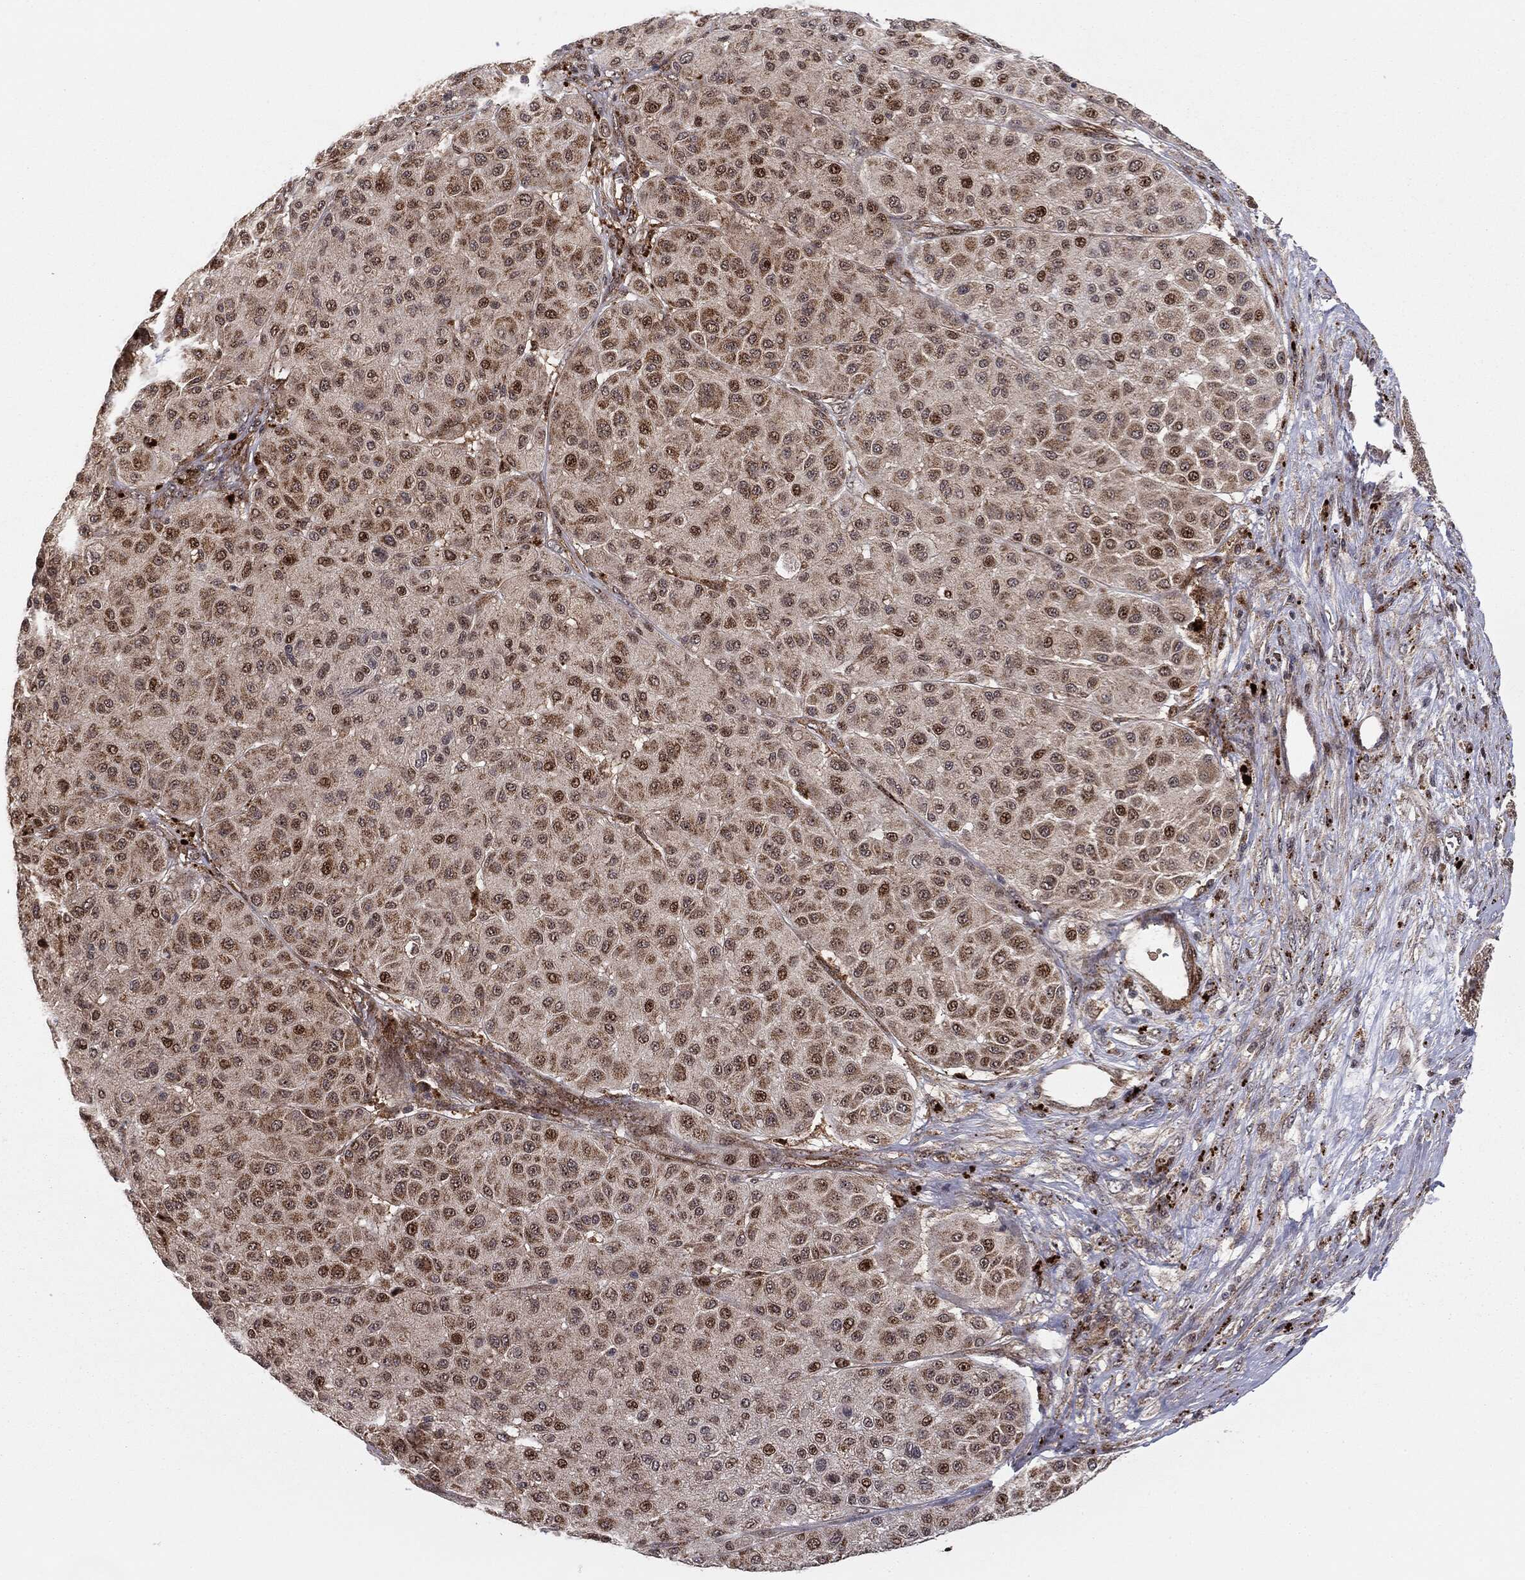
{"staining": {"intensity": "strong", "quantity": ">75%", "location": "cytoplasmic/membranous"}, "tissue": "melanoma", "cell_type": "Tumor cells", "image_type": "cancer", "snomed": [{"axis": "morphology", "description": "Malignant melanoma, Metastatic site"}, {"axis": "topography", "description": "Smooth muscle"}], "caption": "Melanoma stained with immunohistochemistry (IHC) shows strong cytoplasmic/membranous staining in about >75% of tumor cells.", "gene": "PTEN", "patient": {"sex": "male", "age": 41}}